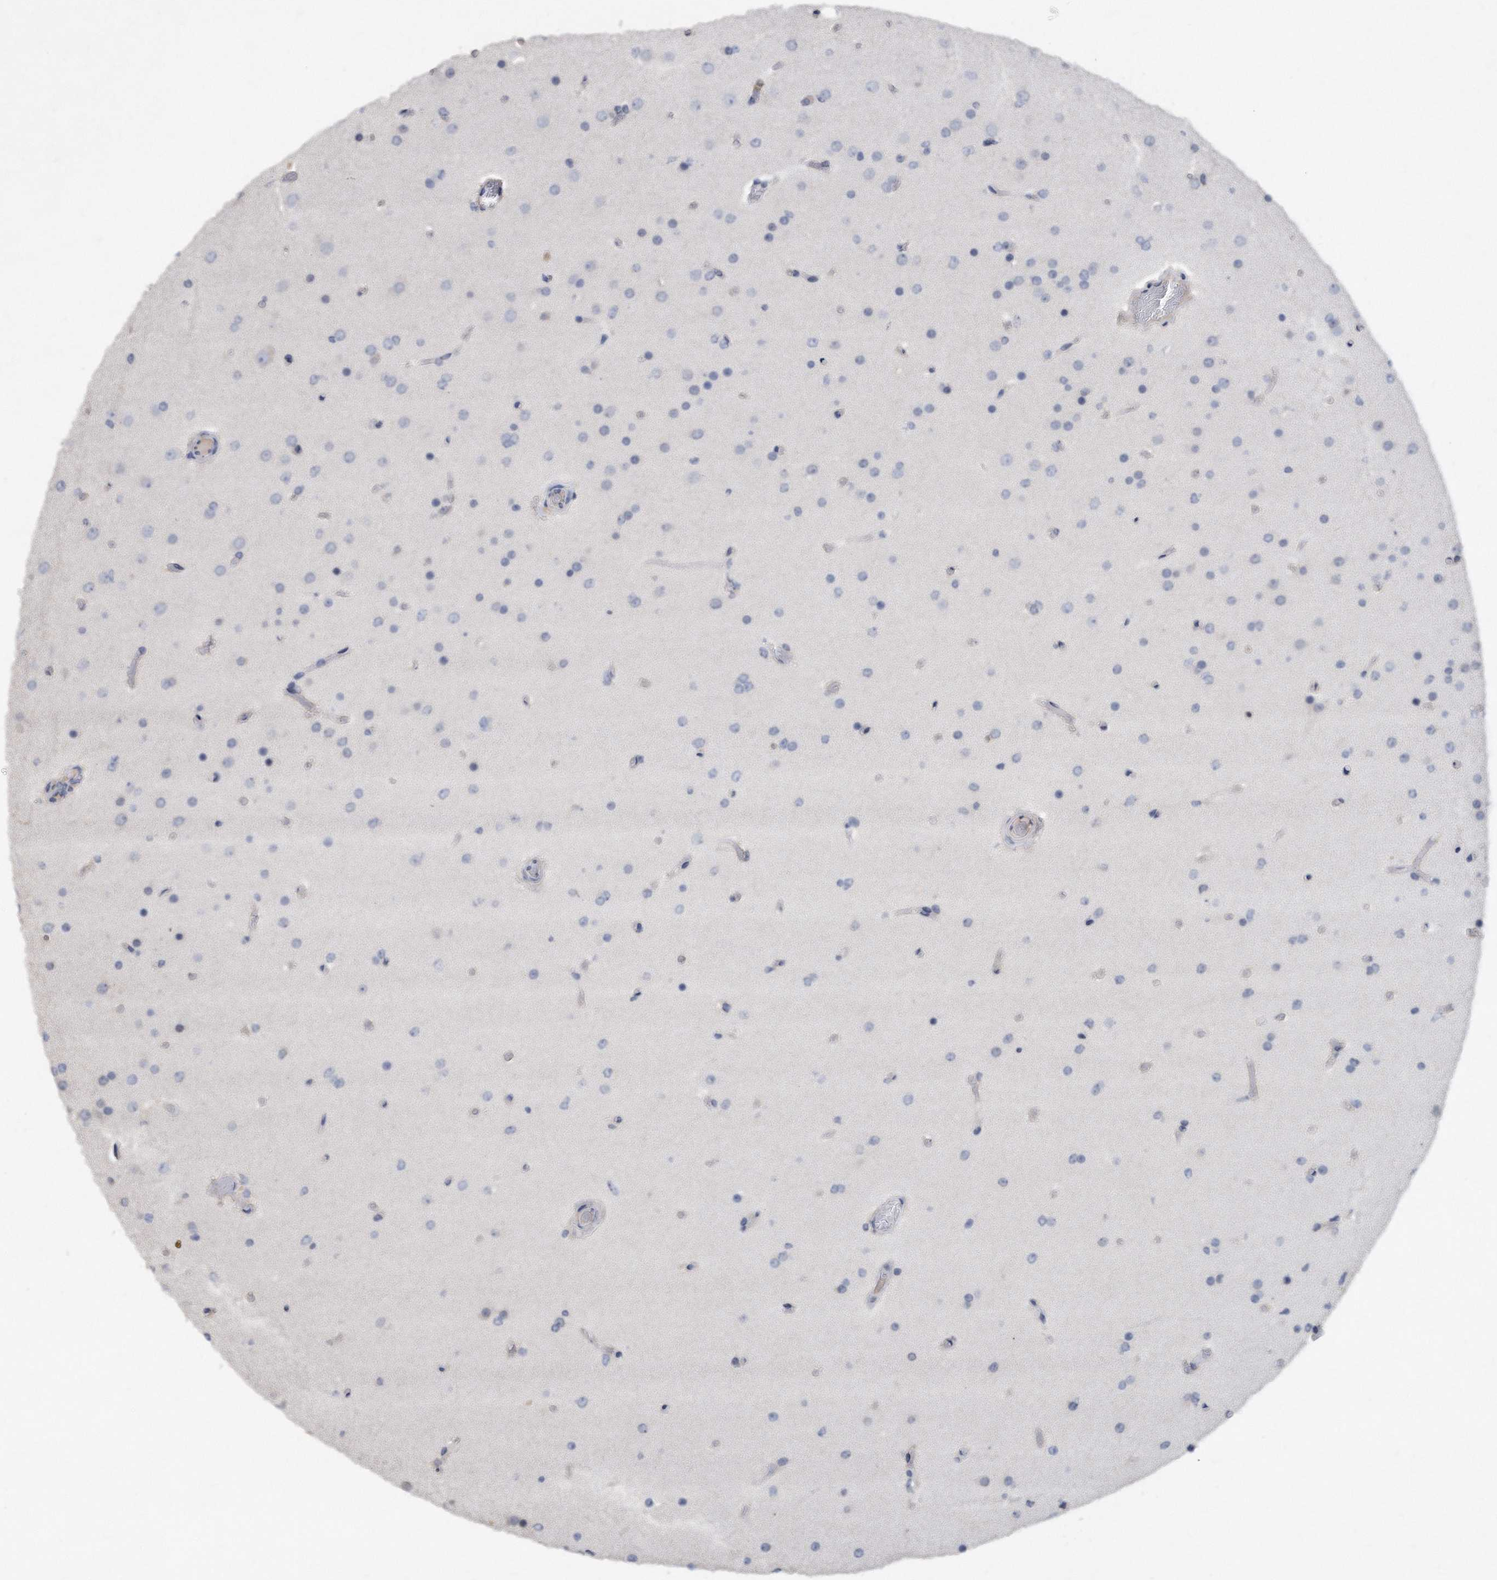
{"staining": {"intensity": "negative", "quantity": "none", "location": "none"}, "tissue": "glioma", "cell_type": "Tumor cells", "image_type": "cancer", "snomed": [{"axis": "morphology", "description": "Glioma, malignant, High grade"}, {"axis": "topography", "description": "Cerebral cortex"}], "caption": "DAB (3,3'-diaminobenzidine) immunohistochemical staining of malignant high-grade glioma reveals no significant staining in tumor cells. The staining is performed using DAB brown chromogen with nuclei counter-stained in using hematoxylin.", "gene": "HOMER3", "patient": {"sex": "female", "age": 36}}